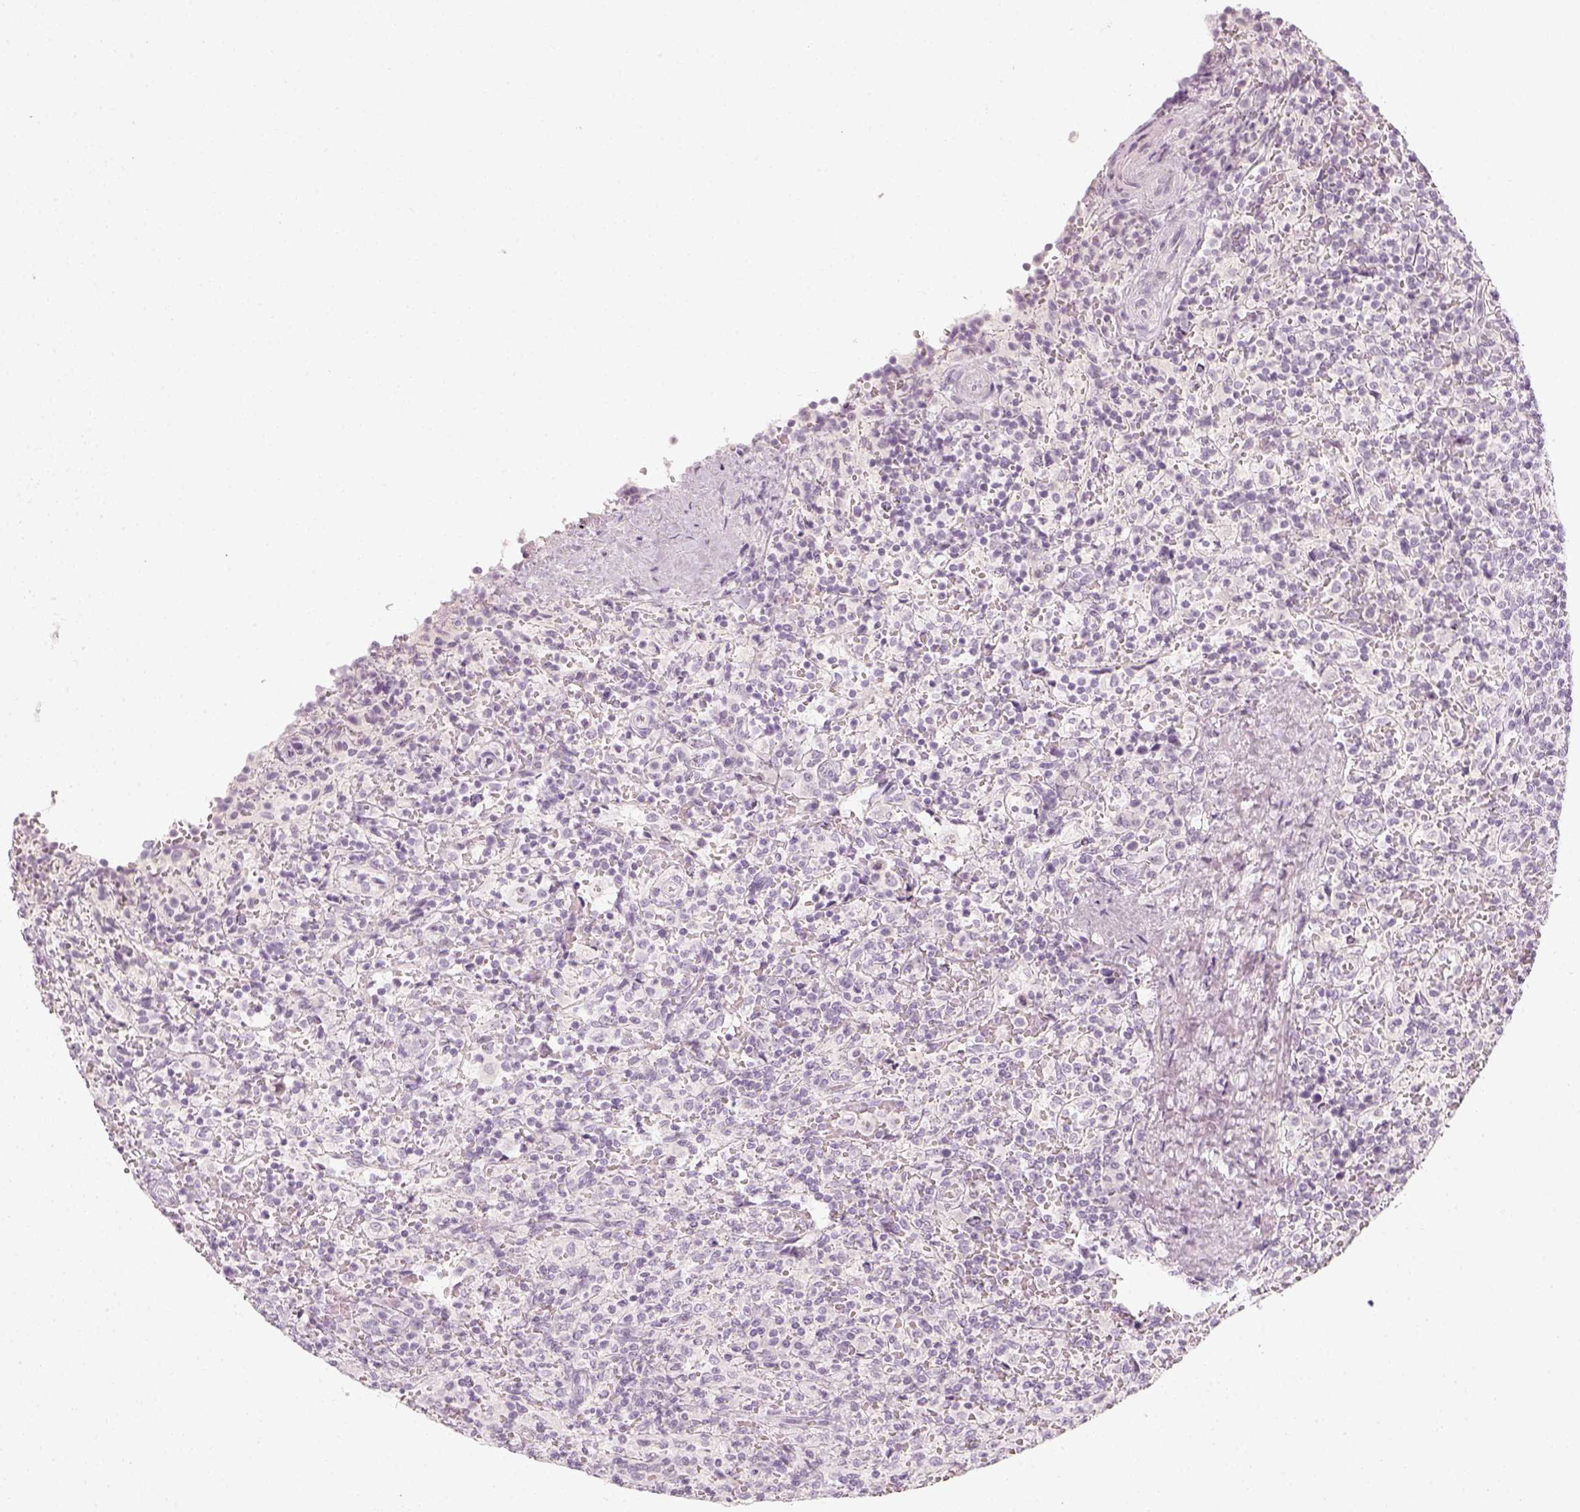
{"staining": {"intensity": "negative", "quantity": "none", "location": "none"}, "tissue": "lymphoma", "cell_type": "Tumor cells", "image_type": "cancer", "snomed": [{"axis": "morphology", "description": "Malignant lymphoma, non-Hodgkin's type, Low grade"}, {"axis": "topography", "description": "Spleen"}], "caption": "Tumor cells are negative for protein expression in human low-grade malignant lymphoma, non-Hodgkin's type.", "gene": "KRT25", "patient": {"sex": "male", "age": 62}}